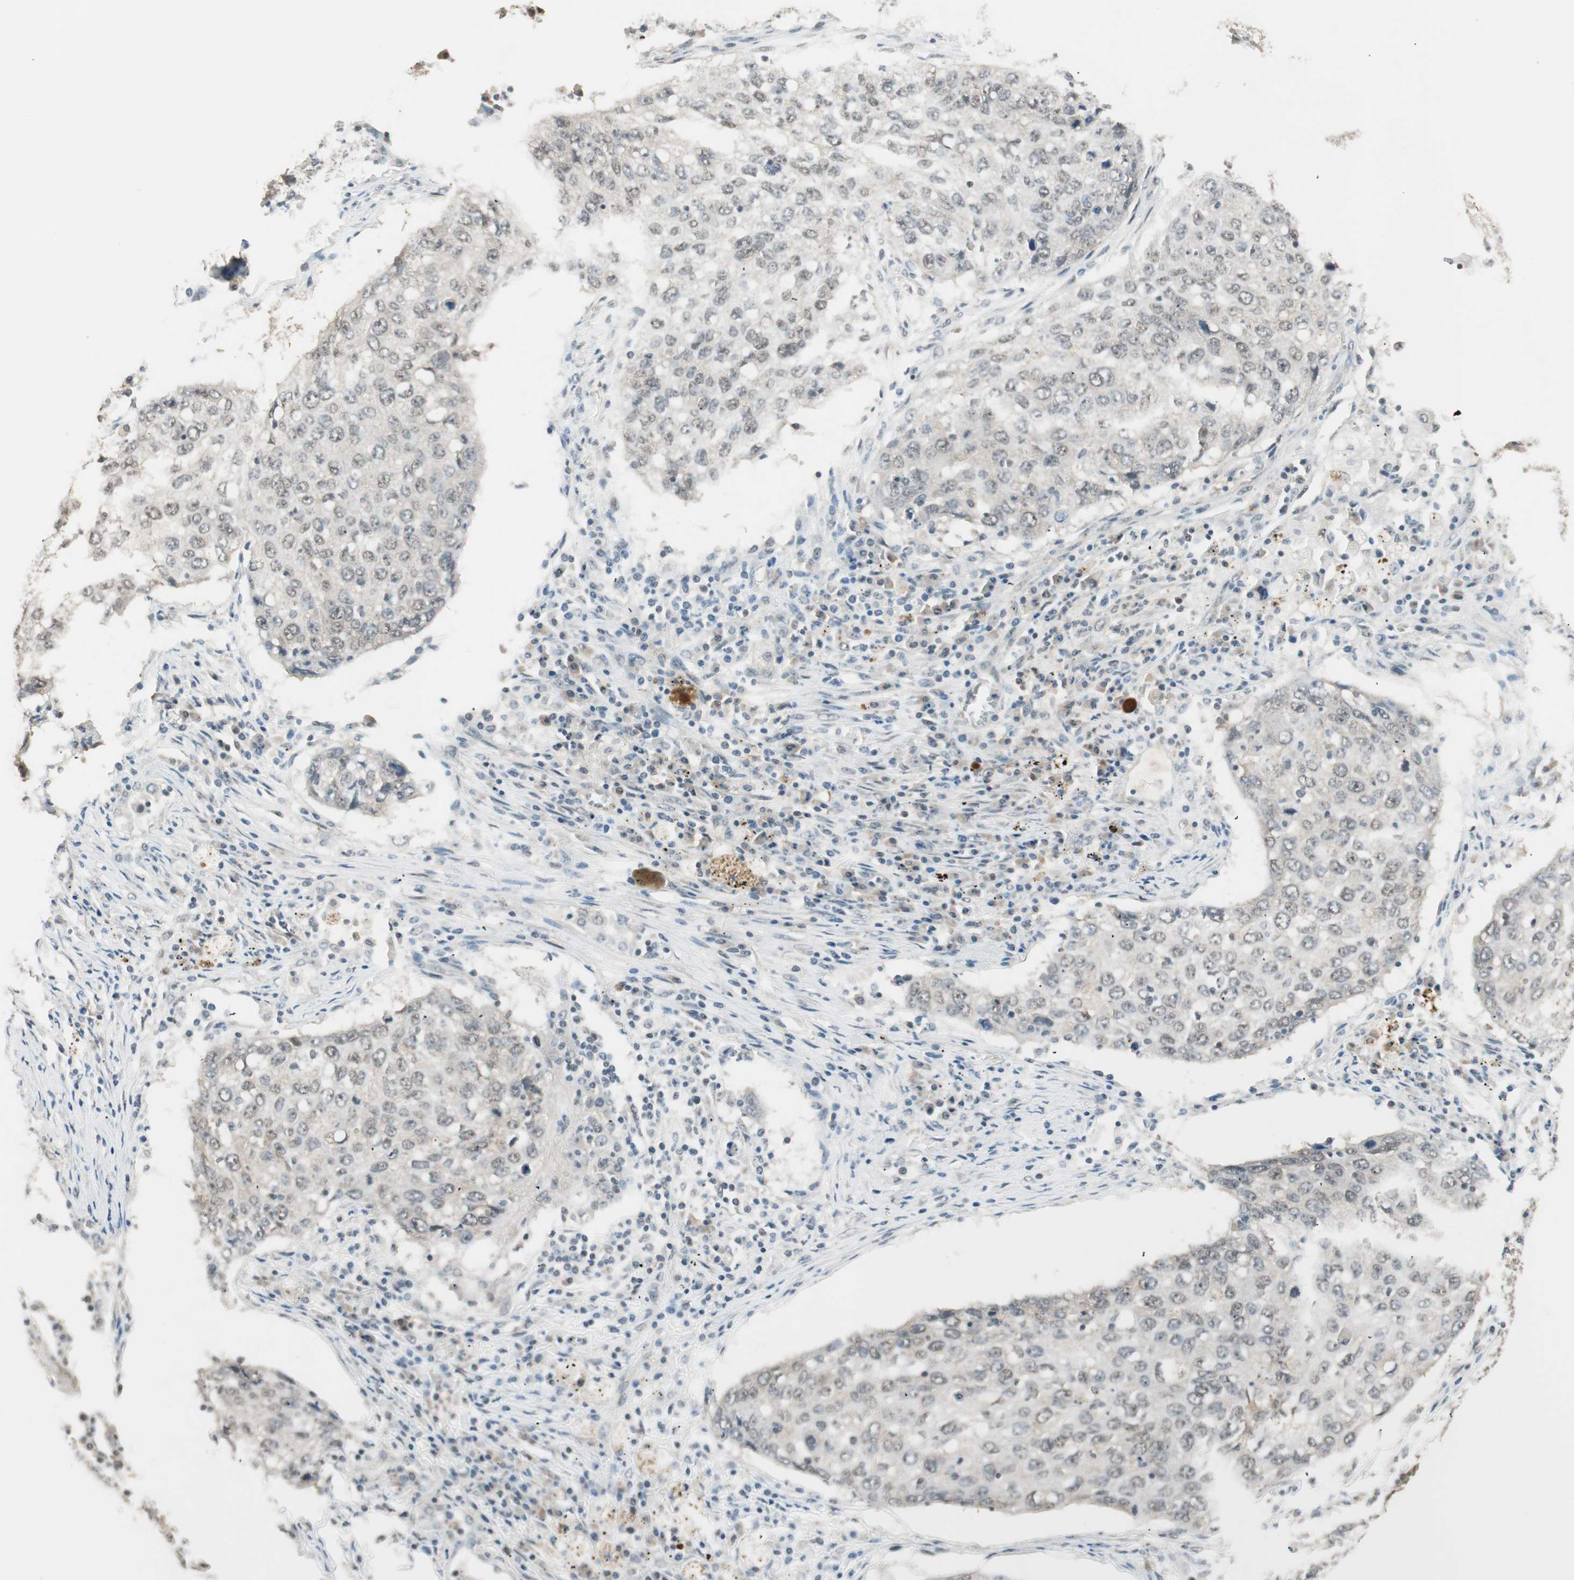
{"staining": {"intensity": "weak", "quantity": "<25%", "location": "nuclear"}, "tissue": "lung cancer", "cell_type": "Tumor cells", "image_type": "cancer", "snomed": [{"axis": "morphology", "description": "Squamous cell carcinoma, NOS"}, {"axis": "topography", "description": "Lung"}], "caption": "A photomicrograph of squamous cell carcinoma (lung) stained for a protein shows no brown staining in tumor cells.", "gene": "USP5", "patient": {"sex": "female", "age": 63}}